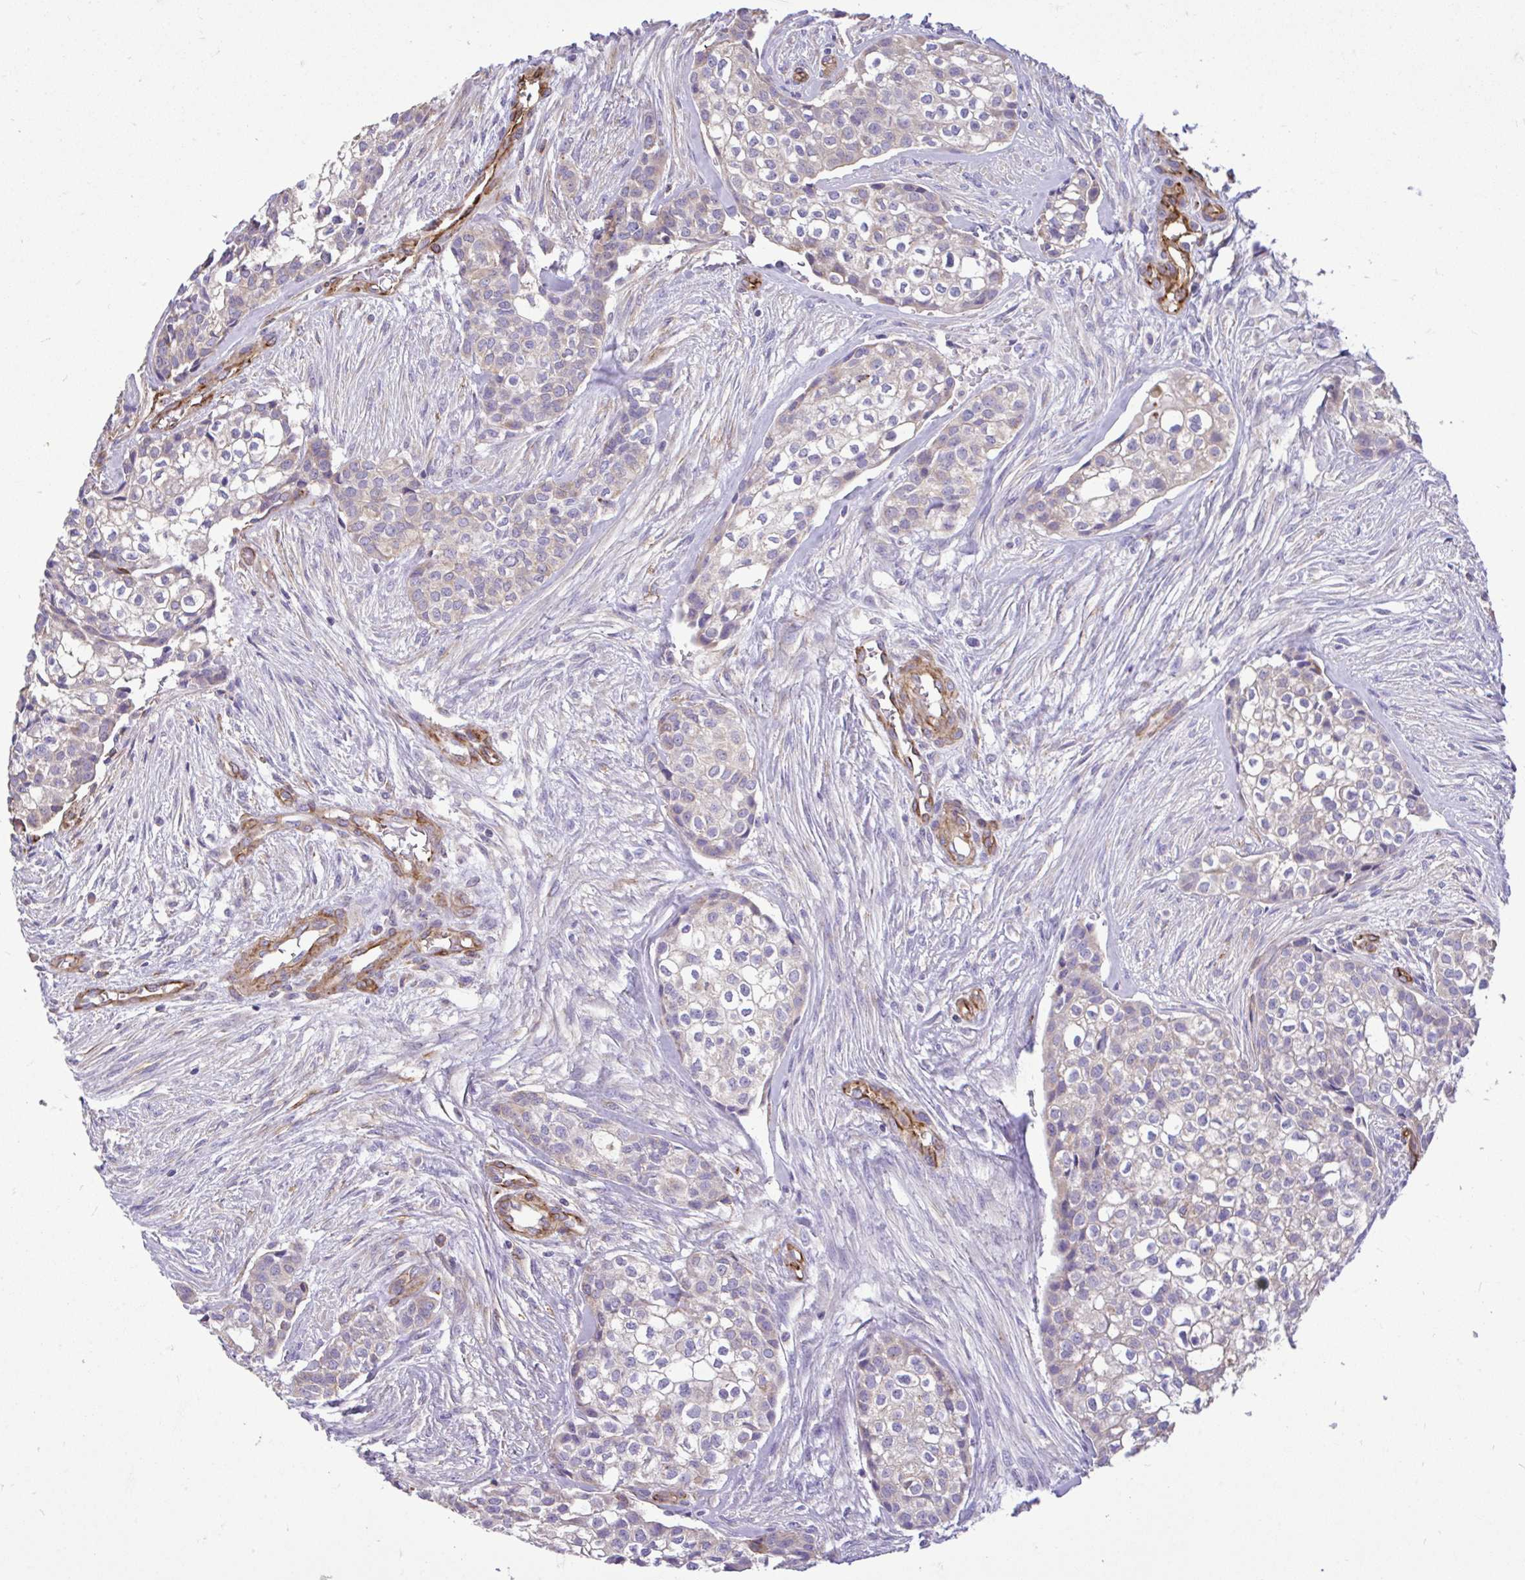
{"staining": {"intensity": "negative", "quantity": "none", "location": "none"}, "tissue": "head and neck cancer", "cell_type": "Tumor cells", "image_type": "cancer", "snomed": [{"axis": "morphology", "description": "Adenocarcinoma, NOS"}, {"axis": "topography", "description": "Head-Neck"}], "caption": "A photomicrograph of adenocarcinoma (head and neck) stained for a protein reveals no brown staining in tumor cells.", "gene": "PTPRK", "patient": {"sex": "male", "age": 81}}